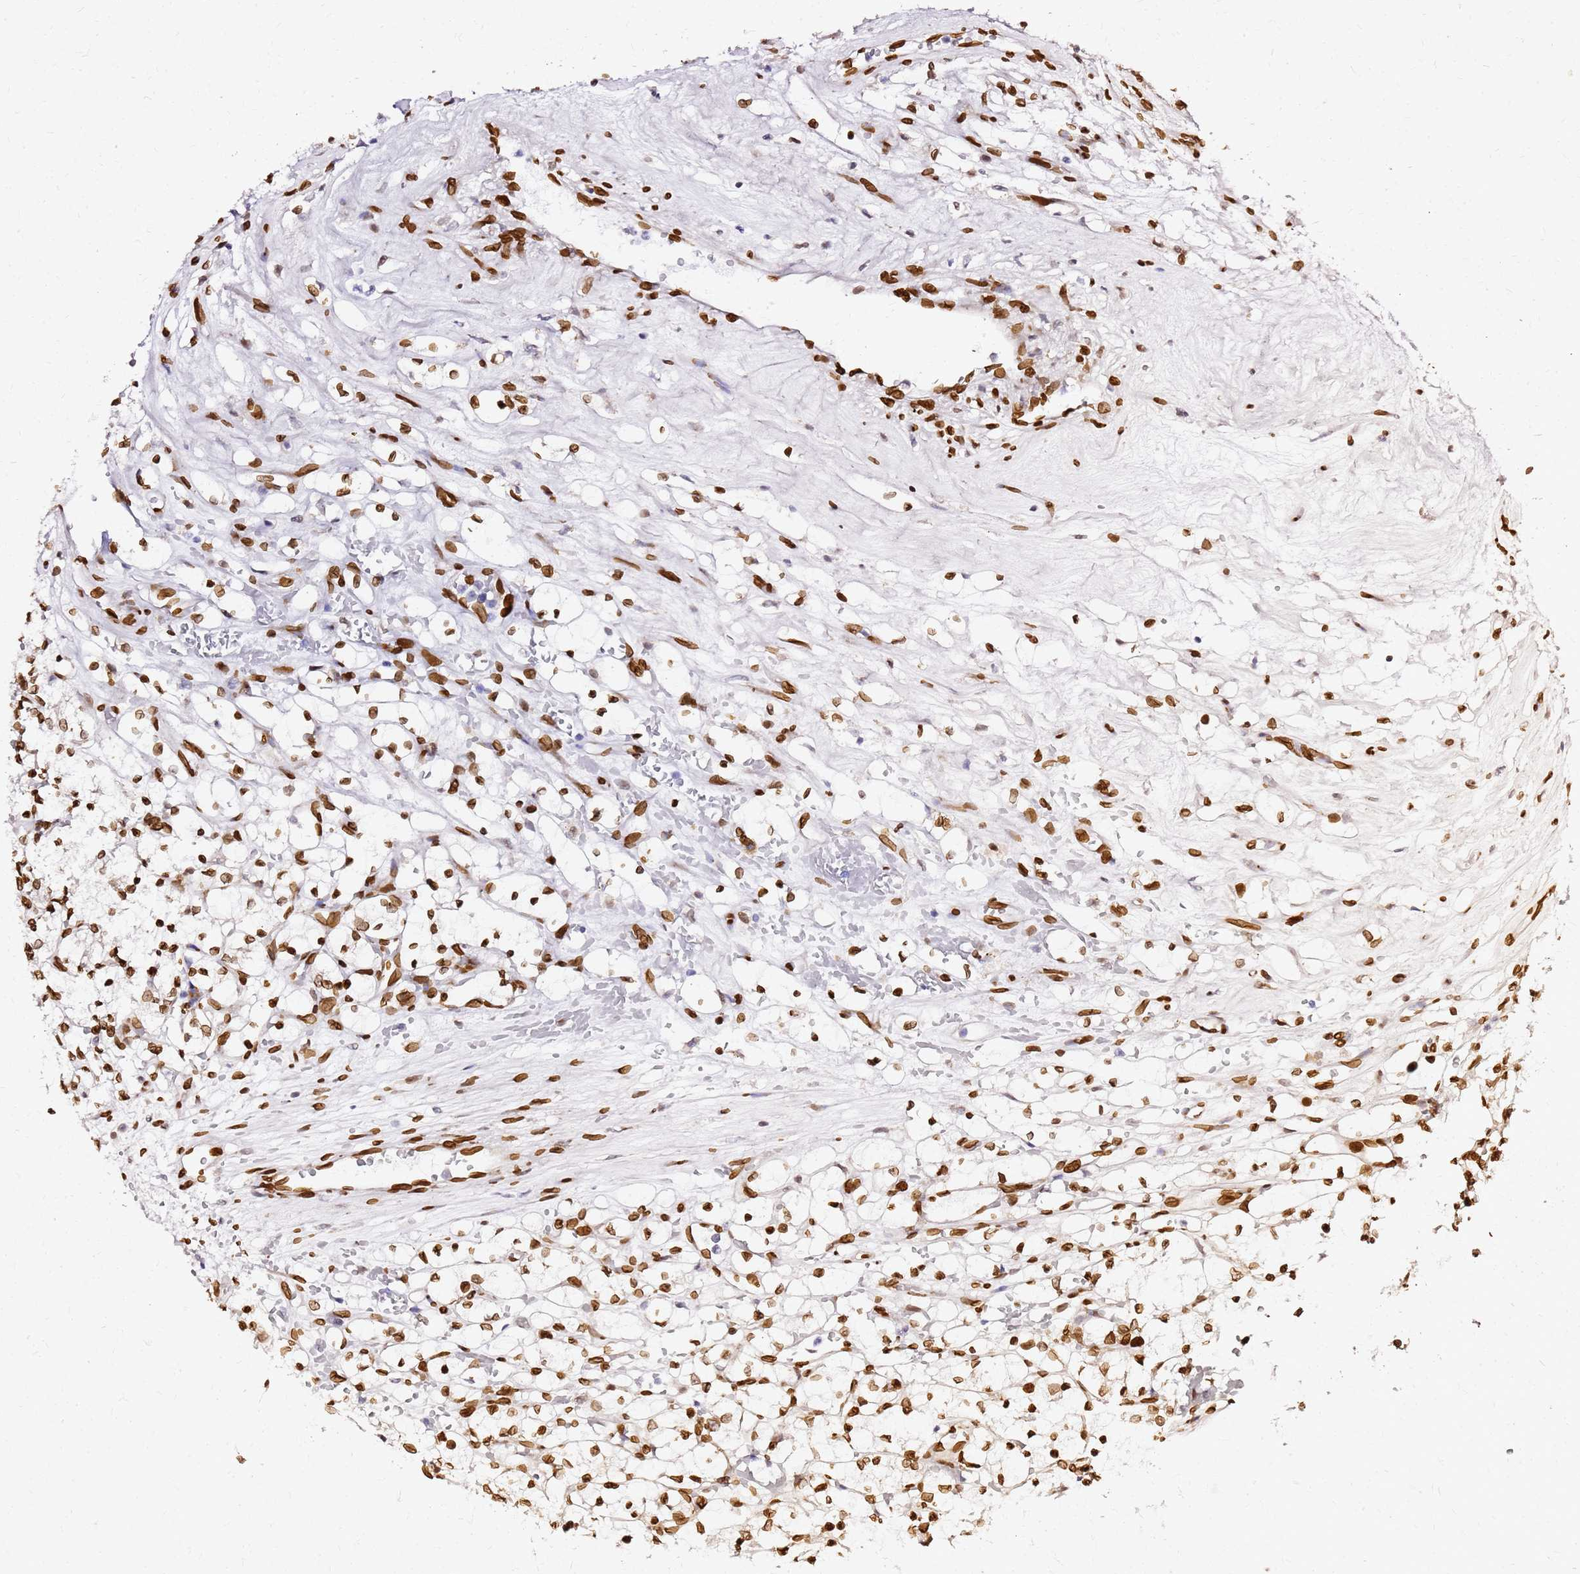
{"staining": {"intensity": "moderate", "quantity": ">75%", "location": "nuclear"}, "tissue": "renal cancer", "cell_type": "Tumor cells", "image_type": "cancer", "snomed": [{"axis": "morphology", "description": "Adenocarcinoma, NOS"}, {"axis": "topography", "description": "Kidney"}], "caption": "Brown immunohistochemical staining in human adenocarcinoma (renal) displays moderate nuclear staining in approximately >75% of tumor cells. (IHC, brightfield microscopy, high magnification).", "gene": "C6orf141", "patient": {"sex": "female", "age": 69}}